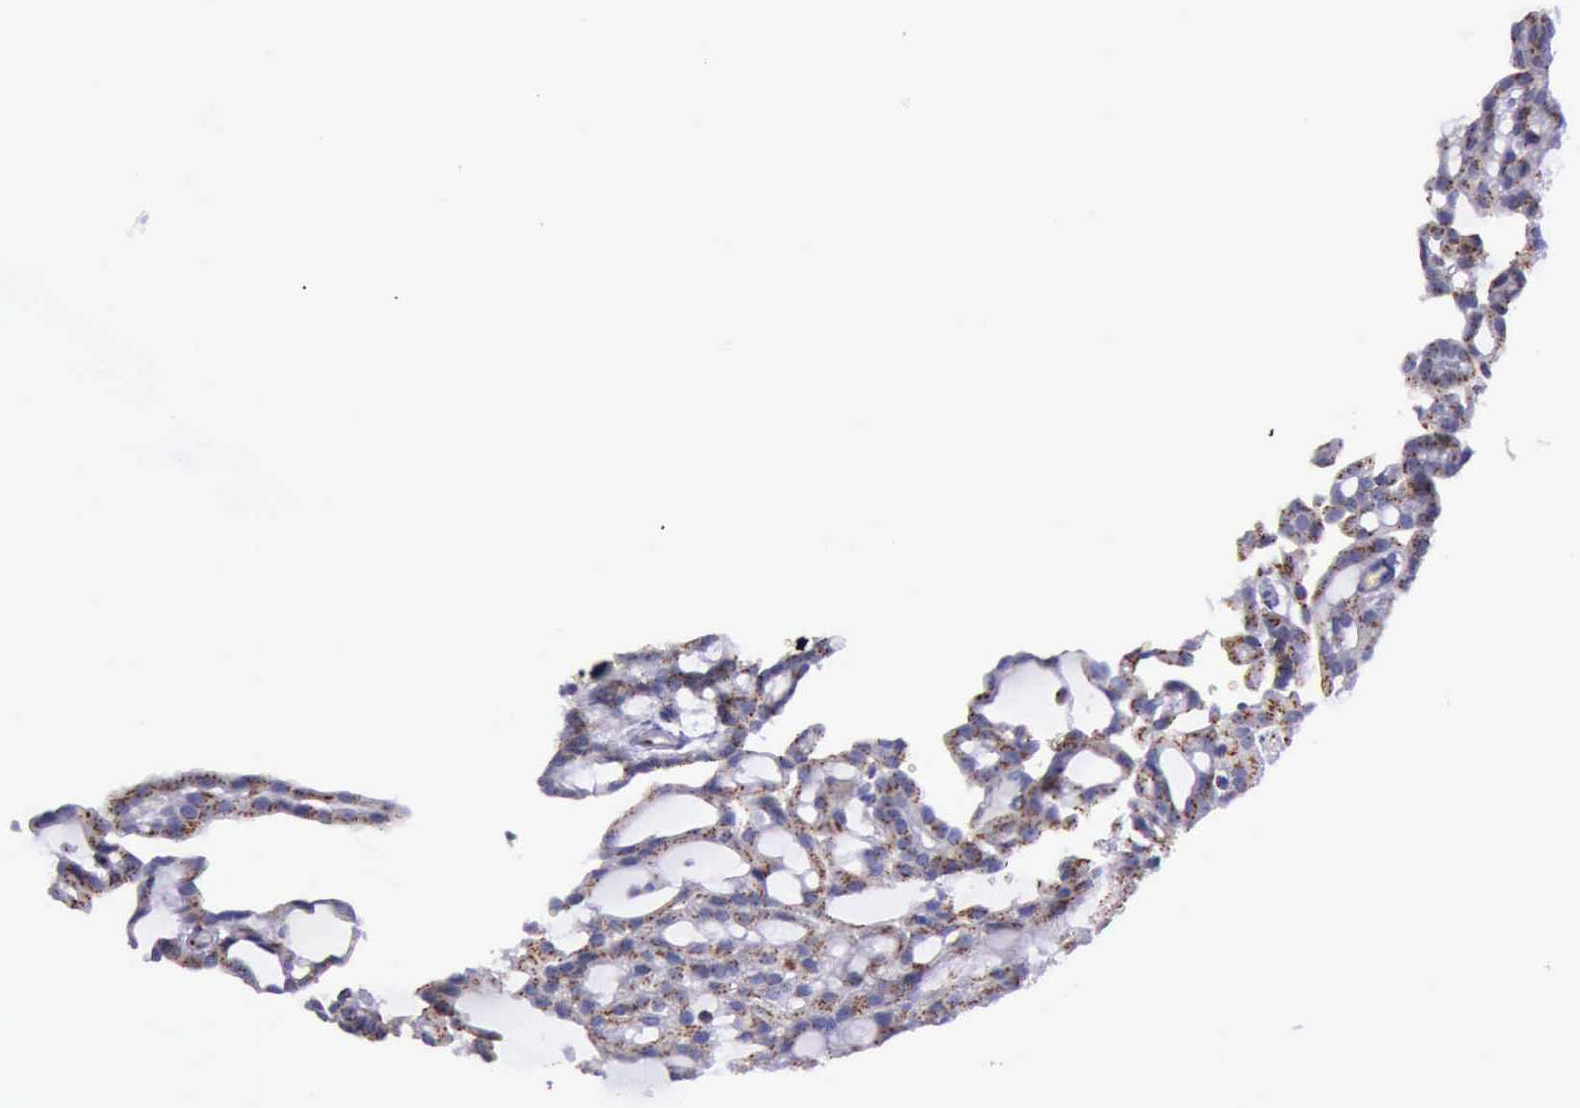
{"staining": {"intensity": "strong", "quantity": ">75%", "location": "cytoplasmic/membranous"}, "tissue": "renal cancer", "cell_type": "Tumor cells", "image_type": "cancer", "snomed": [{"axis": "morphology", "description": "Adenocarcinoma, NOS"}, {"axis": "topography", "description": "Kidney"}], "caption": "Approximately >75% of tumor cells in human renal cancer demonstrate strong cytoplasmic/membranous protein expression as visualized by brown immunohistochemical staining.", "gene": "GOLGA5", "patient": {"sex": "male", "age": 63}}